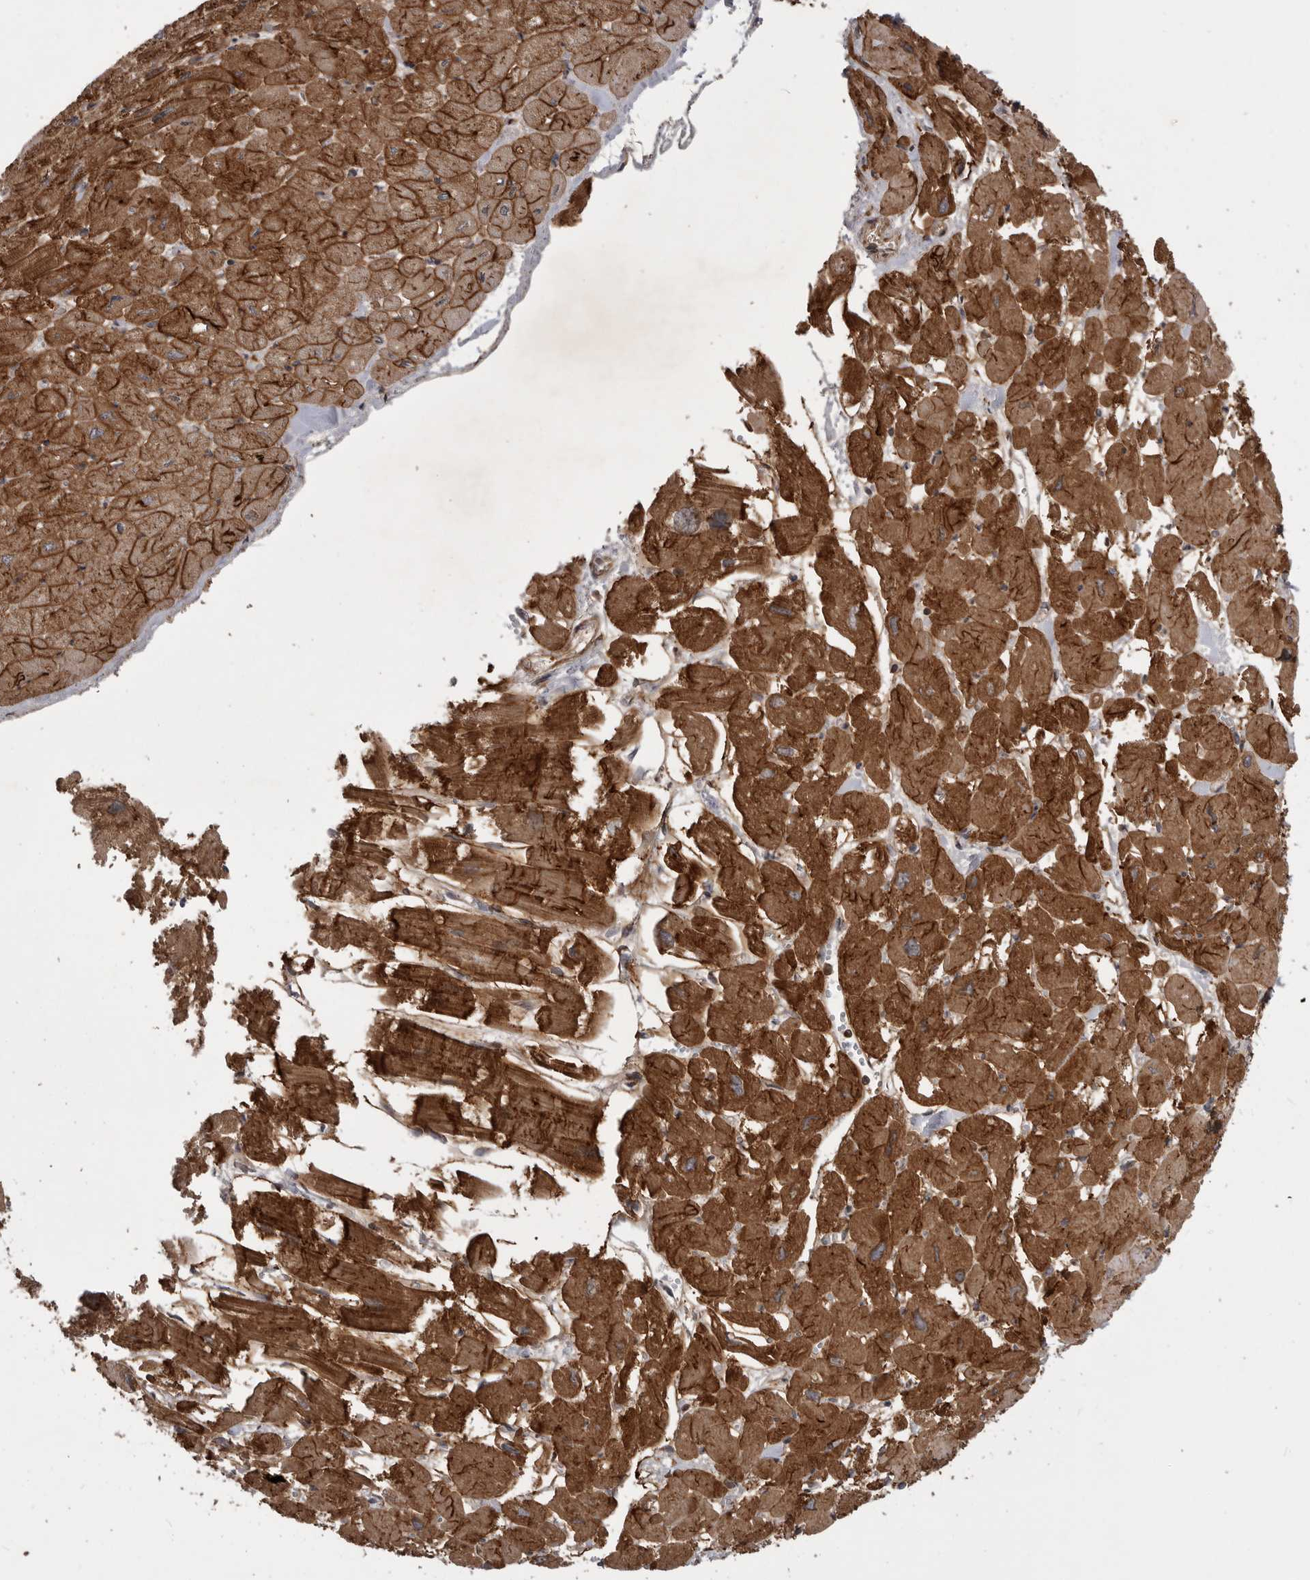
{"staining": {"intensity": "strong", "quantity": ">75%", "location": "cytoplasmic/membranous"}, "tissue": "heart muscle", "cell_type": "Cardiomyocytes", "image_type": "normal", "snomed": [{"axis": "morphology", "description": "Normal tissue, NOS"}, {"axis": "topography", "description": "Heart"}], "caption": "A photomicrograph of heart muscle stained for a protein exhibits strong cytoplasmic/membranous brown staining in cardiomyocytes.", "gene": "RAB3GAP2", "patient": {"sex": "male", "age": 54}}